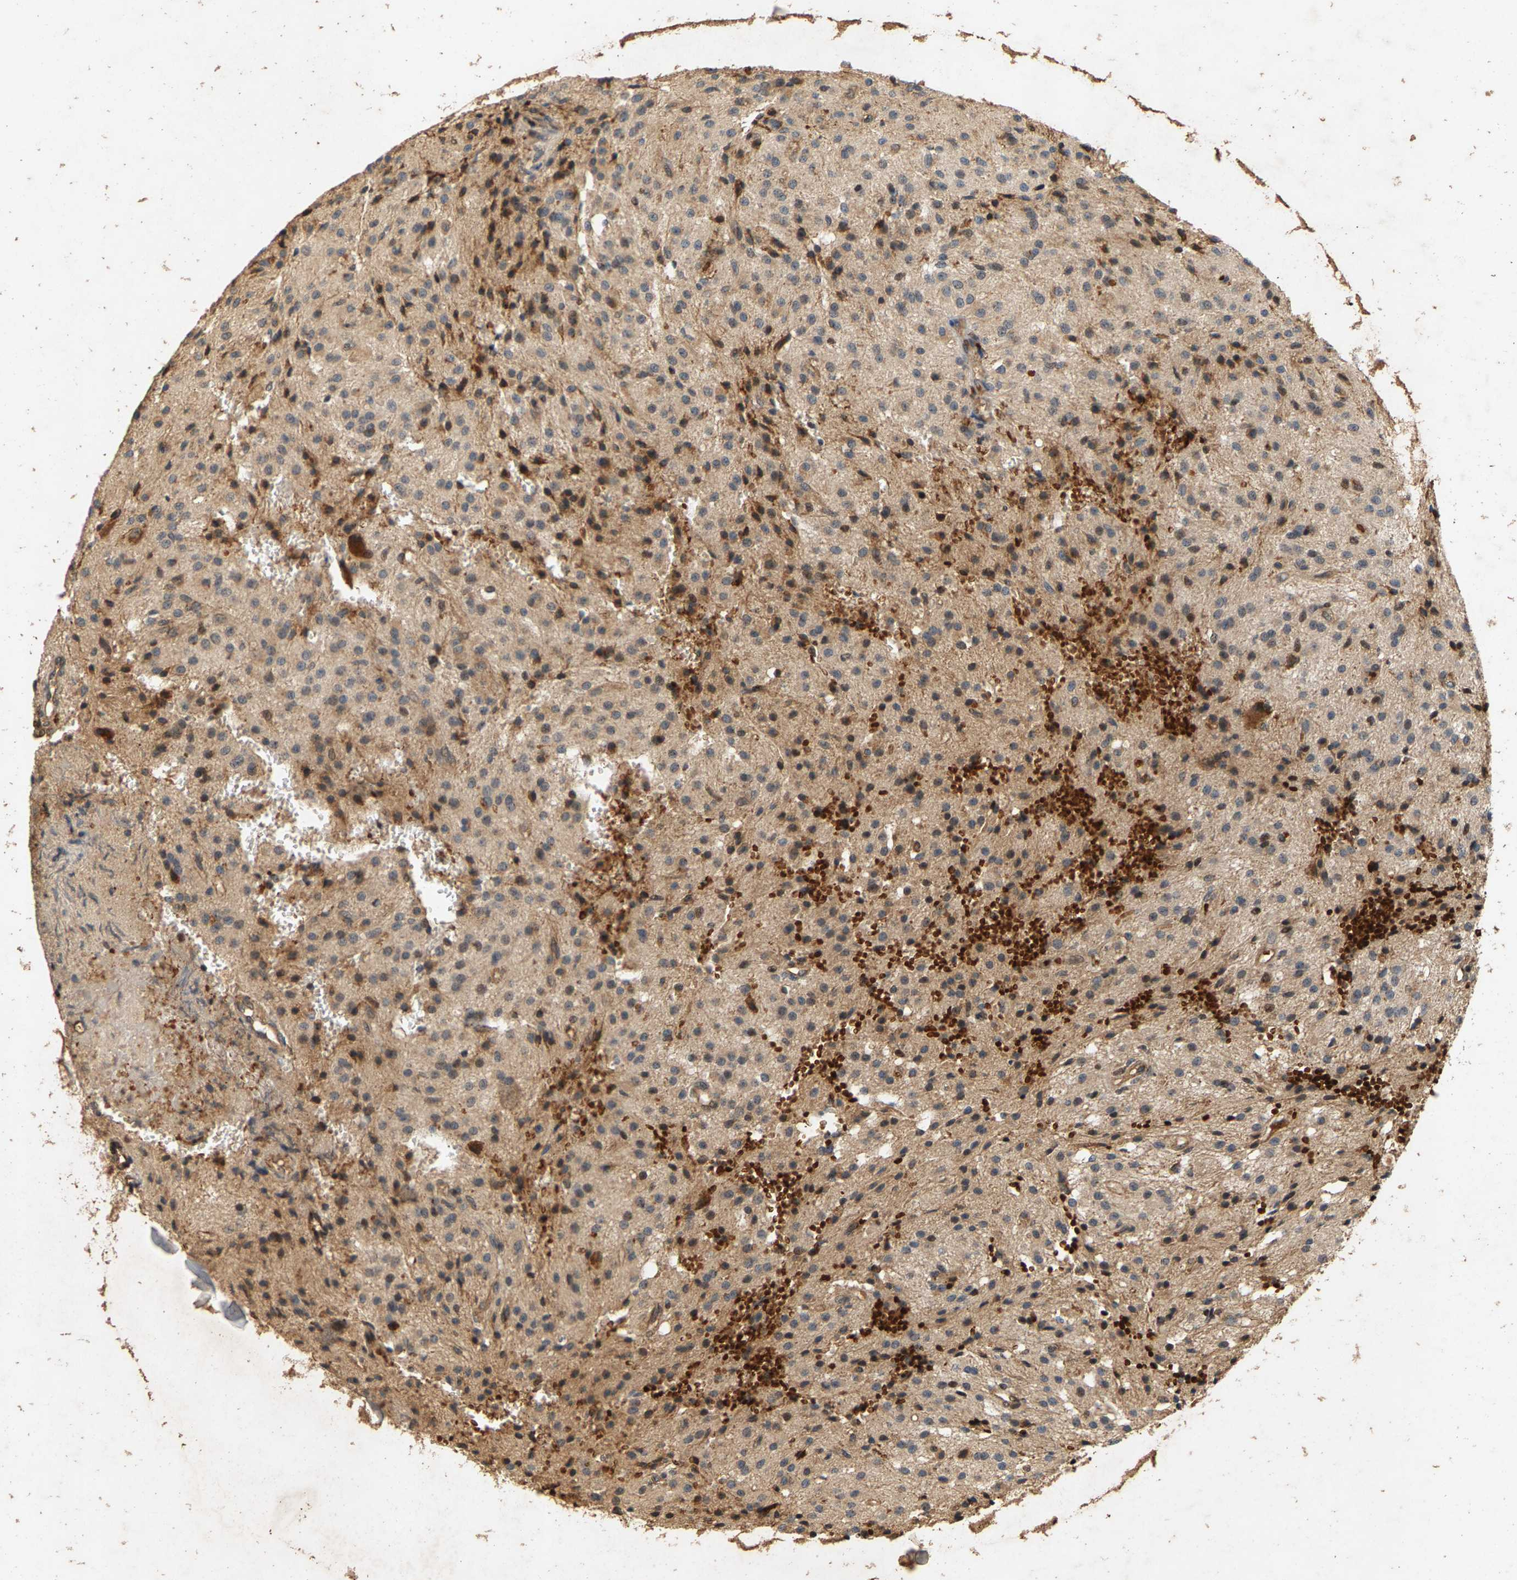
{"staining": {"intensity": "weak", "quantity": ">75%", "location": "cytoplasmic/membranous"}, "tissue": "glioma", "cell_type": "Tumor cells", "image_type": "cancer", "snomed": [{"axis": "morphology", "description": "Glioma, malignant, High grade"}, {"axis": "topography", "description": "Brain"}], "caption": "An image showing weak cytoplasmic/membranous positivity in approximately >75% of tumor cells in malignant glioma (high-grade), as visualized by brown immunohistochemical staining.", "gene": "CIDEC", "patient": {"sex": "female", "age": 59}}